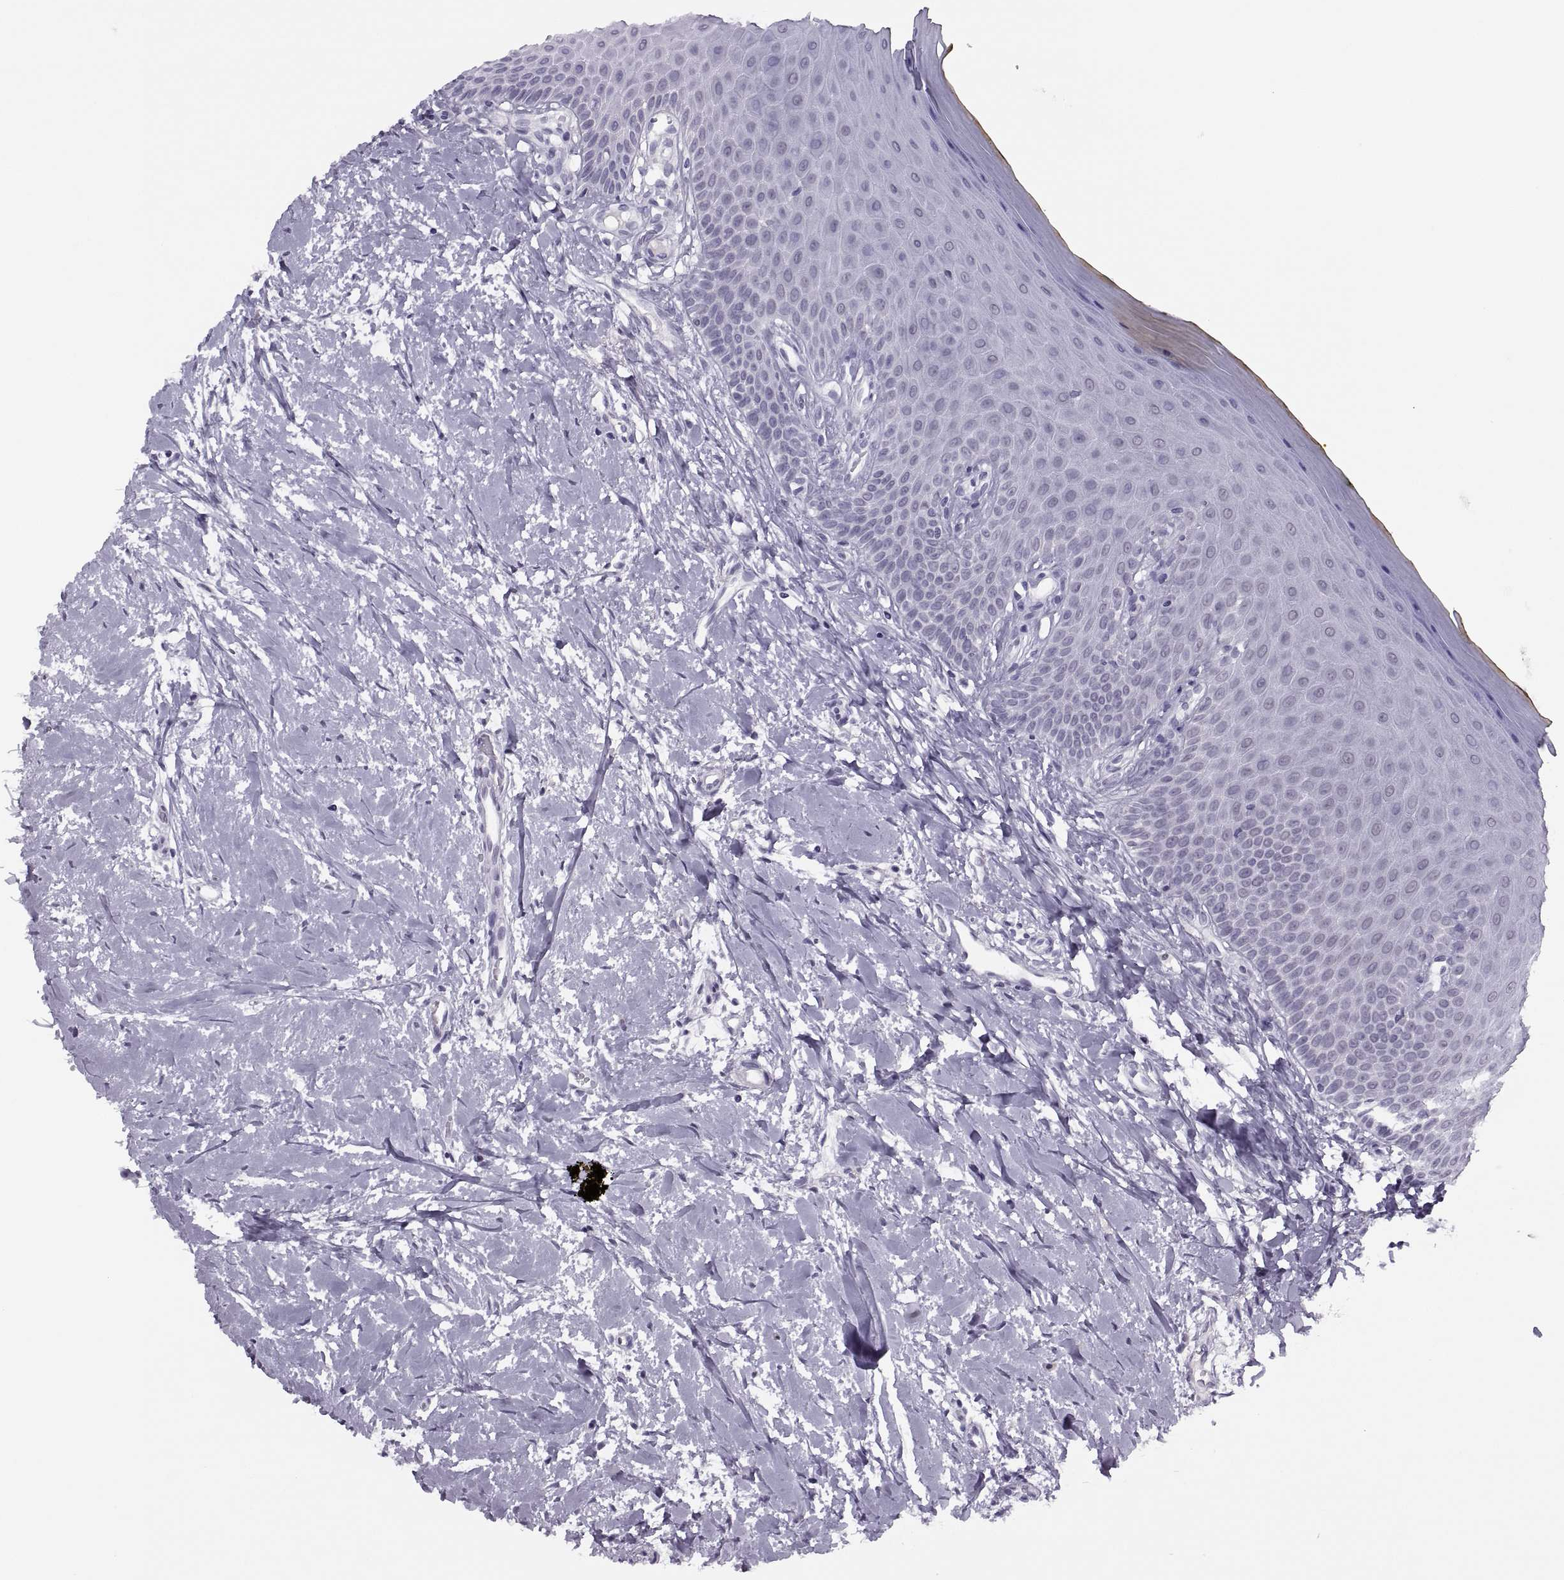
{"staining": {"intensity": "negative", "quantity": "none", "location": "none"}, "tissue": "oral mucosa", "cell_type": "Squamous epithelial cells", "image_type": "normal", "snomed": [{"axis": "morphology", "description": "Normal tissue, NOS"}, {"axis": "topography", "description": "Oral tissue"}], "caption": "DAB (3,3'-diaminobenzidine) immunohistochemical staining of unremarkable human oral mucosa reveals no significant expression in squamous epithelial cells.", "gene": "SYNGR4", "patient": {"sex": "female", "age": 43}}